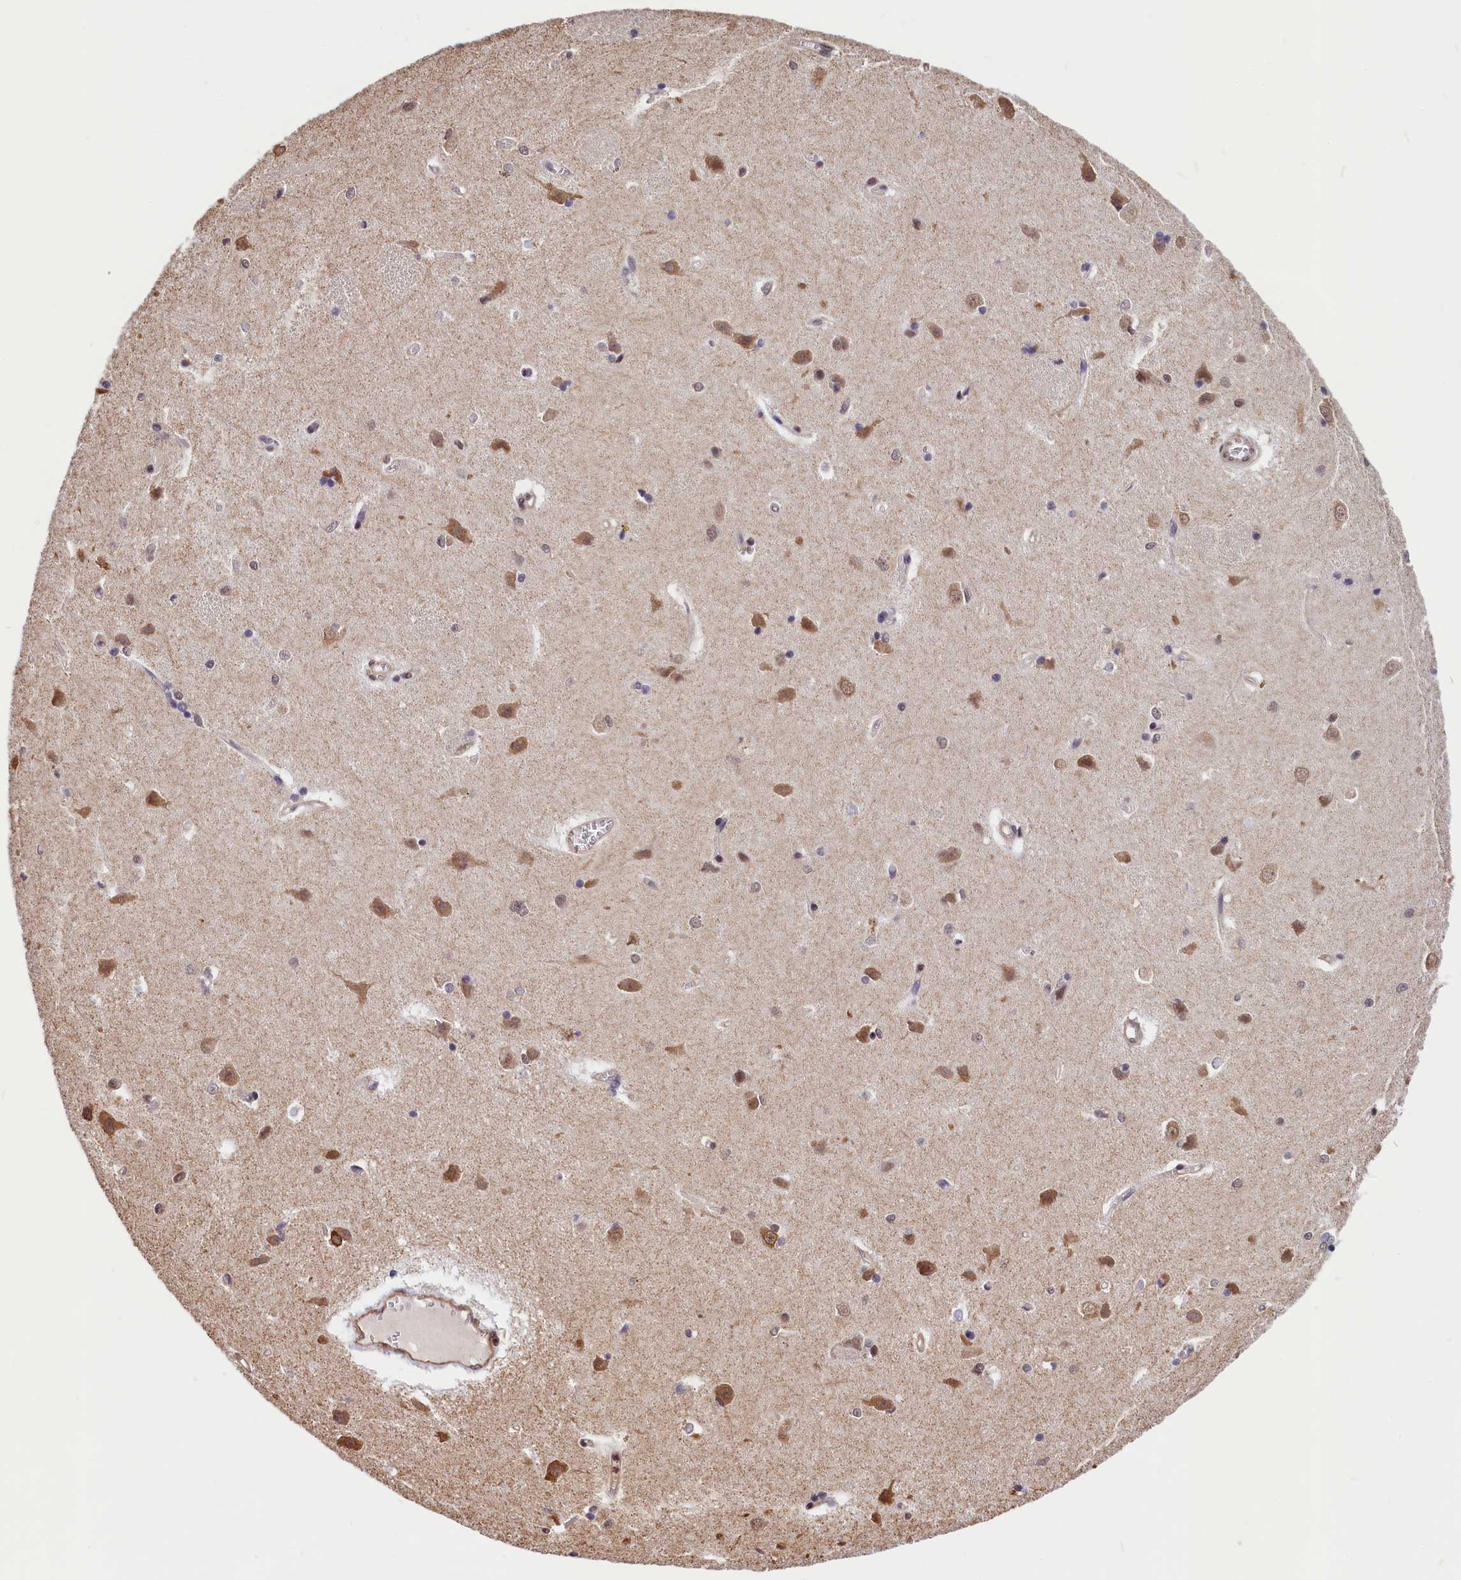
{"staining": {"intensity": "moderate", "quantity": "<25%", "location": "nuclear"}, "tissue": "caudate", "cell_type": "Glial cells", "image_type": "normal", "snomed": [{"axis": "morphology", "description": "Normal tissue, NOS"}, {"axis": "topography", "description": "Lateral ventricle wall"}], "caption": "Caudate was stained to show a protein in brown. There is low levels of moderate nuclear staining in approximately <25% of glial cells. The protein is shown in brown color, while the nuclei are stained blue.", "gene": "ZC3H4", "patient": {"sex": "male", "age": 37}}